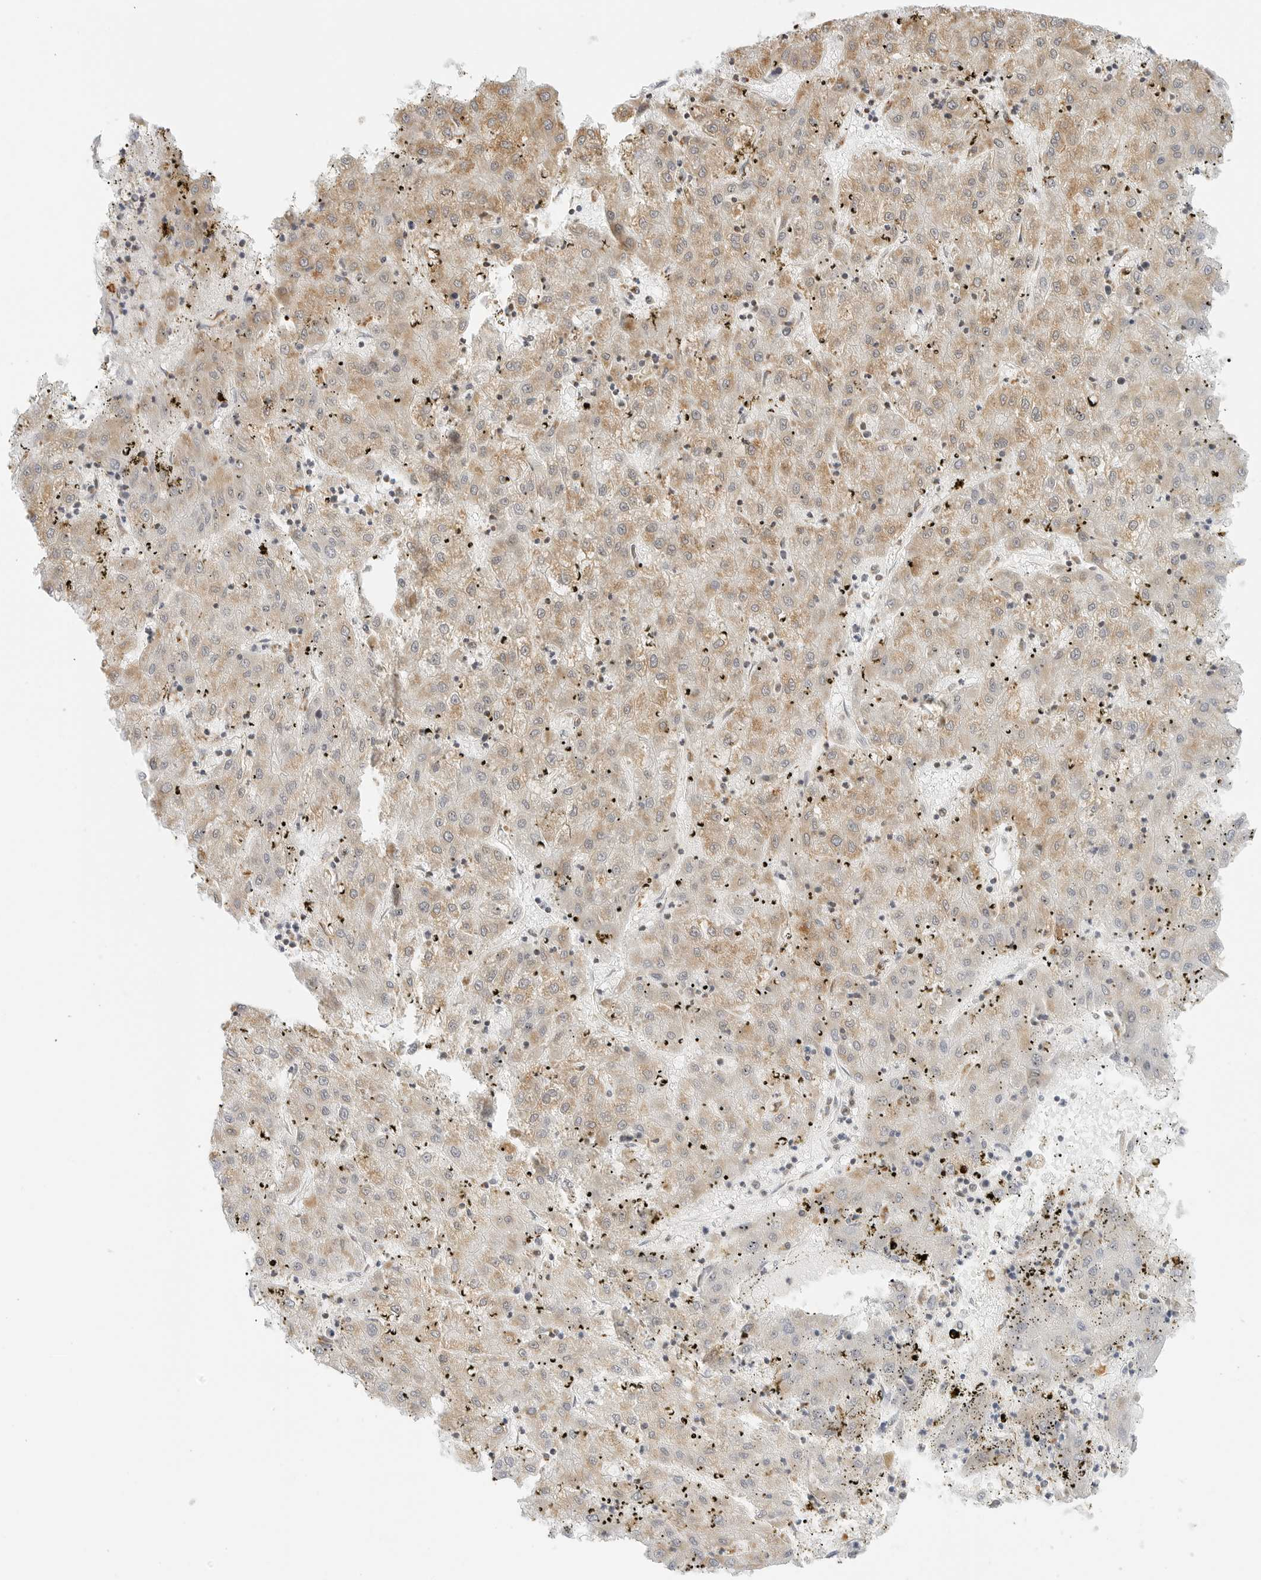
{"staining": {"intensity": "weak", "quantity": ">75%", "location": "cytoplasmic/membranous"}, "tissue": "liver cancer", "cell_type": "Tumor cells", "image_type": "cancer", "snomed": [{"axis": "morphology", "description": "Carcinoma, Hepatocellular, NOS"}, {"axis": "topography", "description": "Liver"}], "caption": "Tumor cells display low levels of weak cytoplasmic/membranous positivity in approximately >75% of cells in human liver cancer (hepatocellular carcinoma).", "gene": "GORAB", "patient": {"sex": "male", "age": 72}}